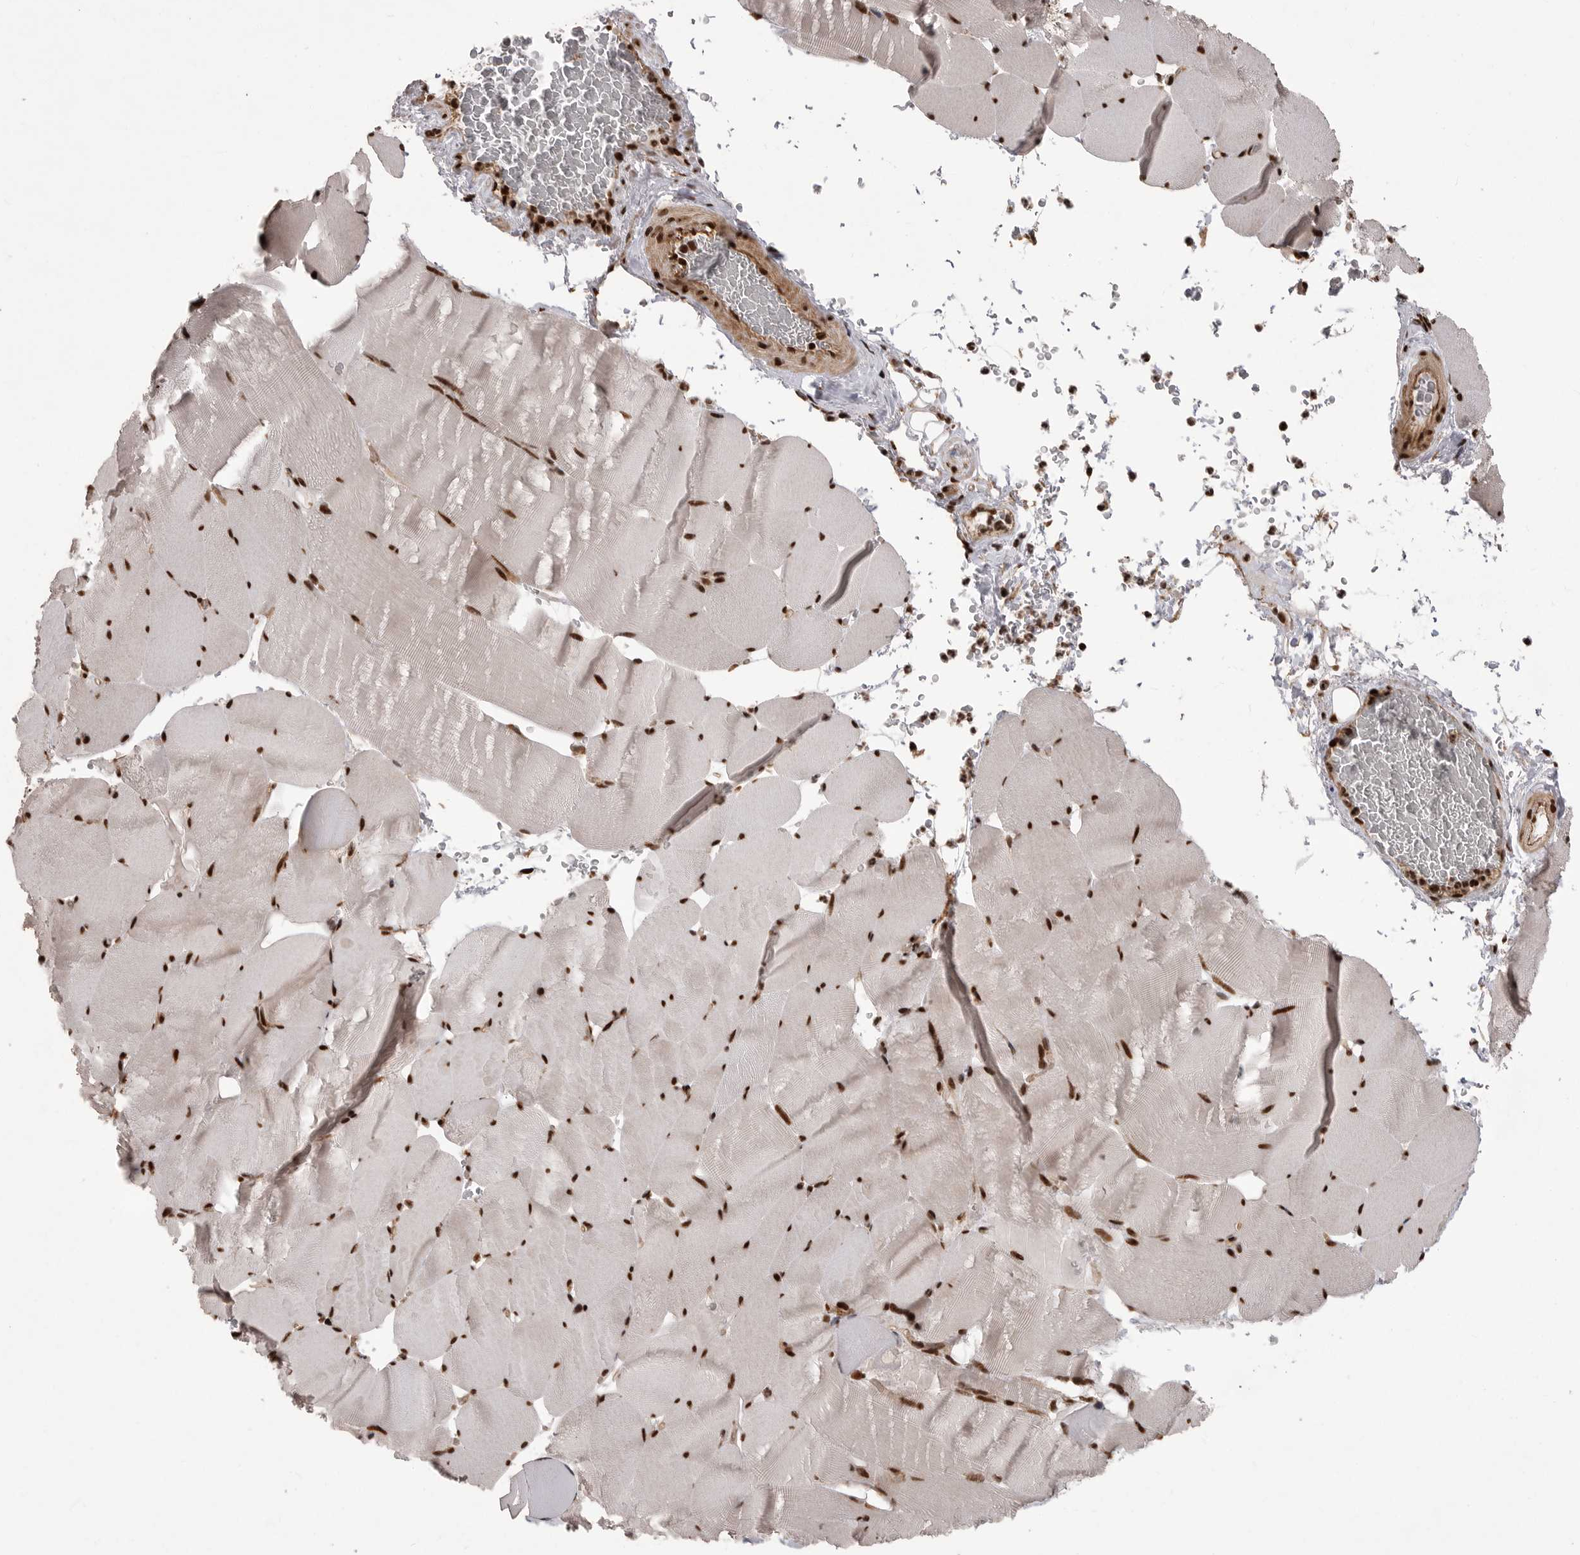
{"staining": {"intensity": "moderate", "quantity": ">75%", "location": "nuclear"}, "tissue": "skeletal muscle", "cell_type": "Myocytes", "image_type": "normal", "snomed": [{"axis": "morphology", "description": "Normal tissue, NOS"}, {"axis": "topography", "description": "Skeletal muscle"}], "caption": "Skeletal muscle stained with DAB (3,3'-diaminobenzidine) IHC displays medium levels of moderate nuclear staining in approximately >75% of myocytes.", "gene": "PPP1R8", "patient": {"sex": "male", "age": 62}}